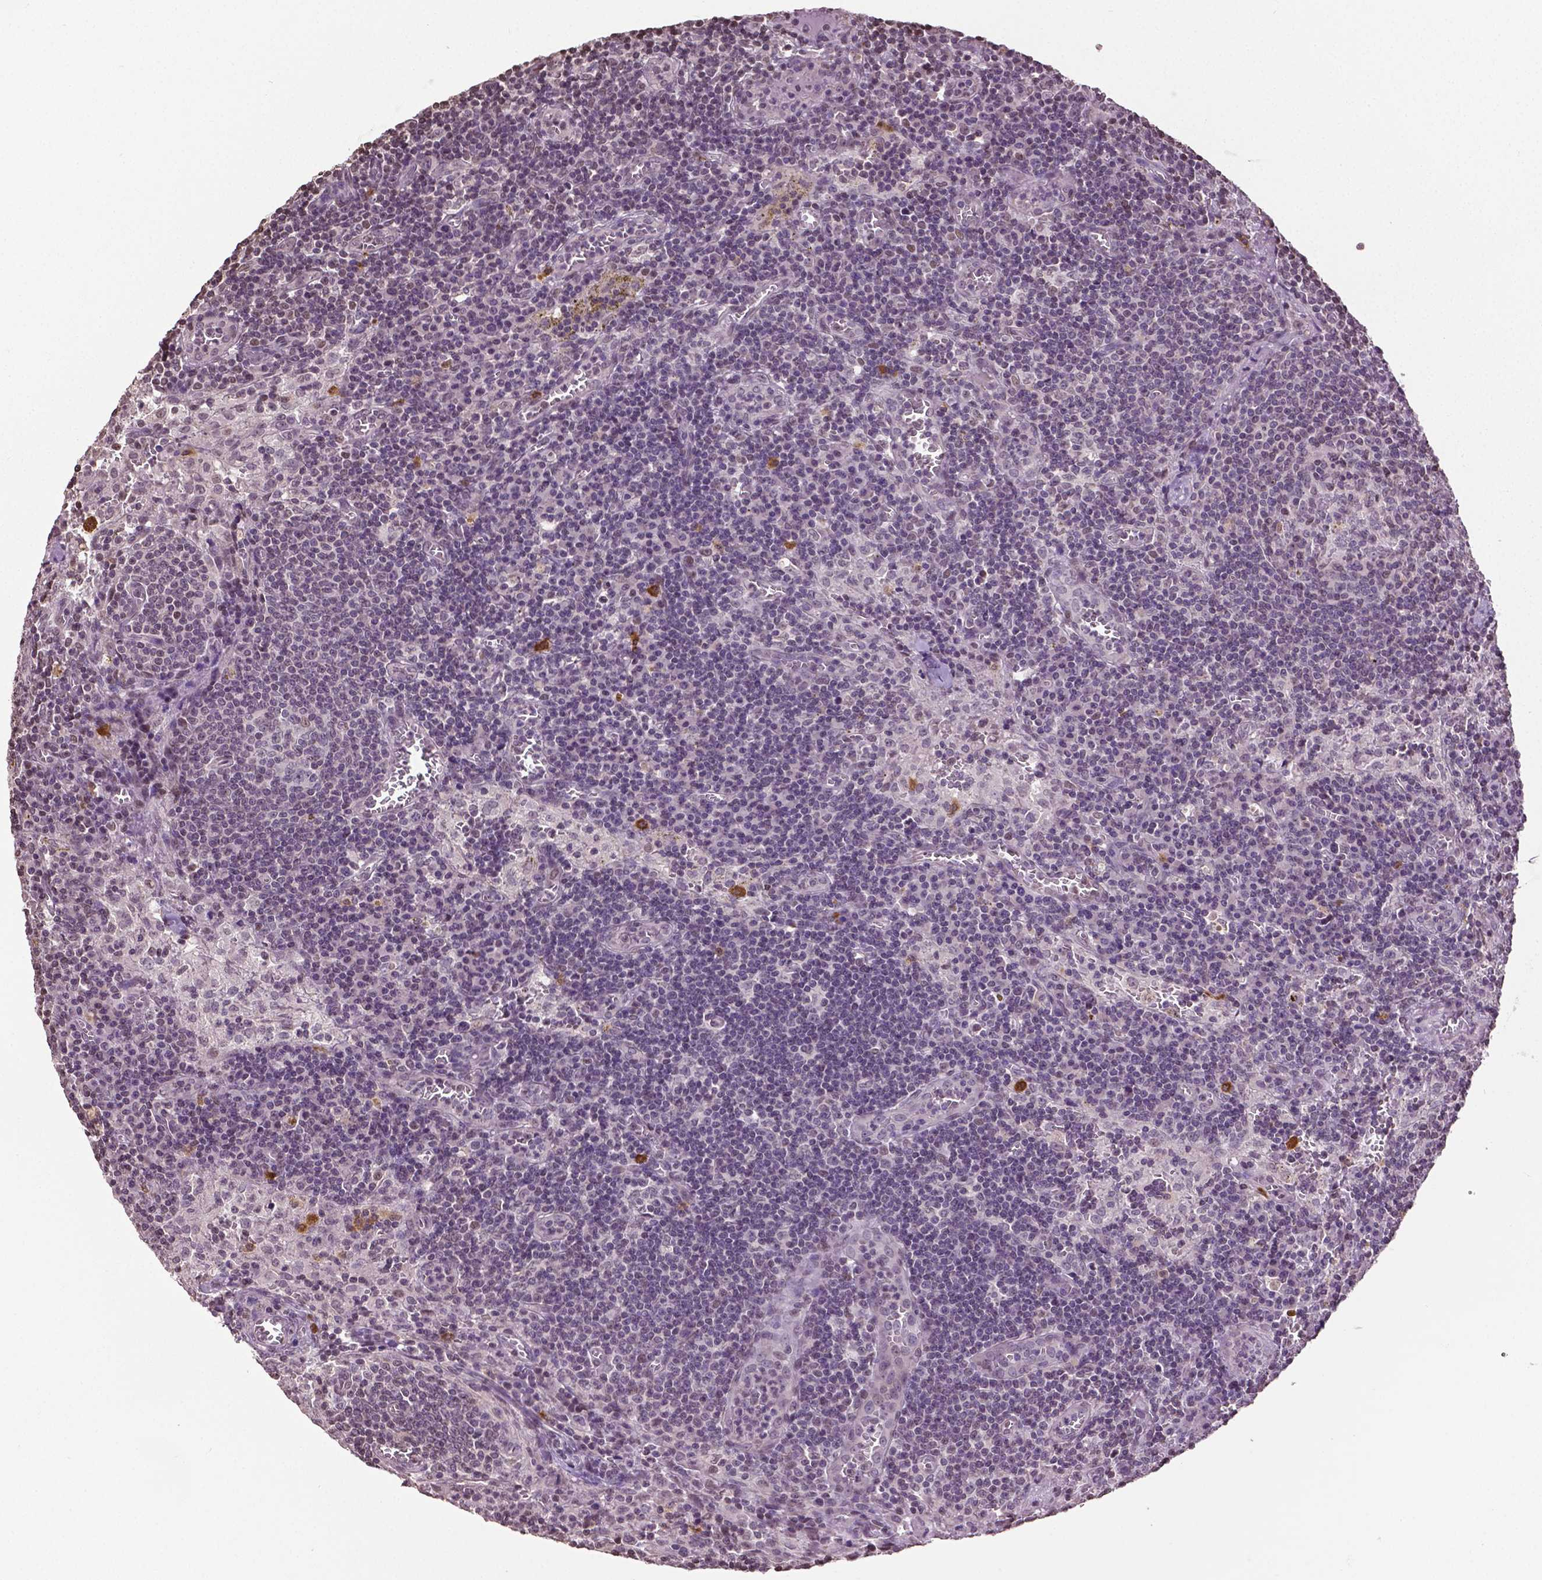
{"staining": {"intensity": "negative", "quantity": "none", "location": "none"}, "tissue": "lymph node", "cell_type": "Germinal center cells", "image_type": "normal", "snomed": [{"axis": "morphology", "description": "Normal tissue, NOS"}, {"axis": "topography", "description": "Lymph node"}], "caption": "The IHC image has no significant staining in germinal center cells of lymph node. (IHC, brightfield microscopy, high magnification).", "gene": "DLX5", "patient": {"sex": "male", "age": 62}}